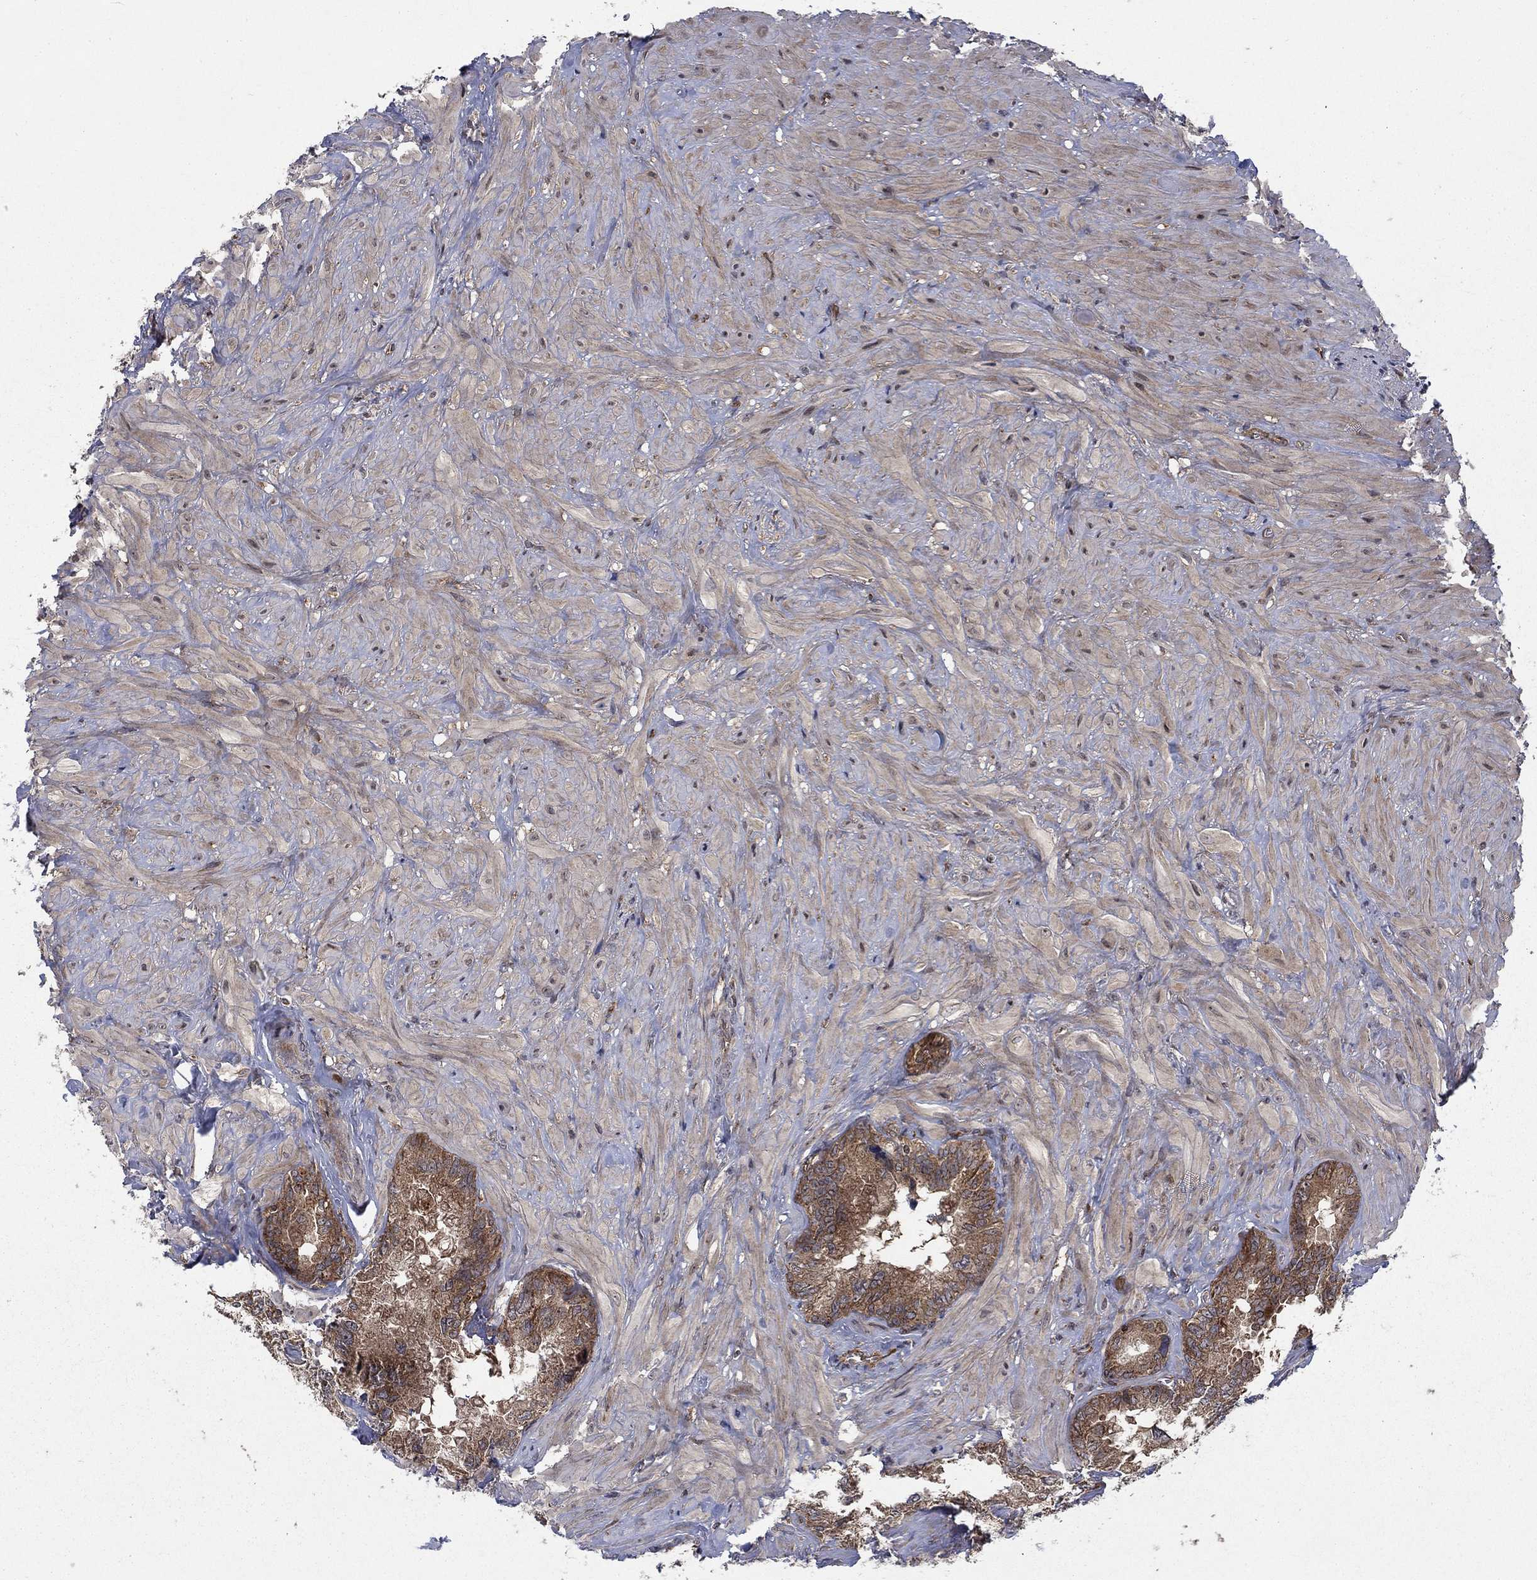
{"staining": {"intensity": "moderate", "quantity": "25%-75%", "location": "cytoplasmic/membranous"}, "tissue": "seminal vesicle", "cell_type": "Glandular cells", "image_type": "normal", "snomed": [{"axis": "morphology", "description": "Normal tissue, NOS"}, {"axis": "topography", "description": "Seminal veicle"}], "caption": "Immunohistochemical staining of normal seminal vesicle shows 25%-75% levels of moderate cytoplasmic/membranous protein expression in approximately 25%-75% of glandular cells.", "gene": "IFI35", "patient": {"sex": "male", "age": 72}}